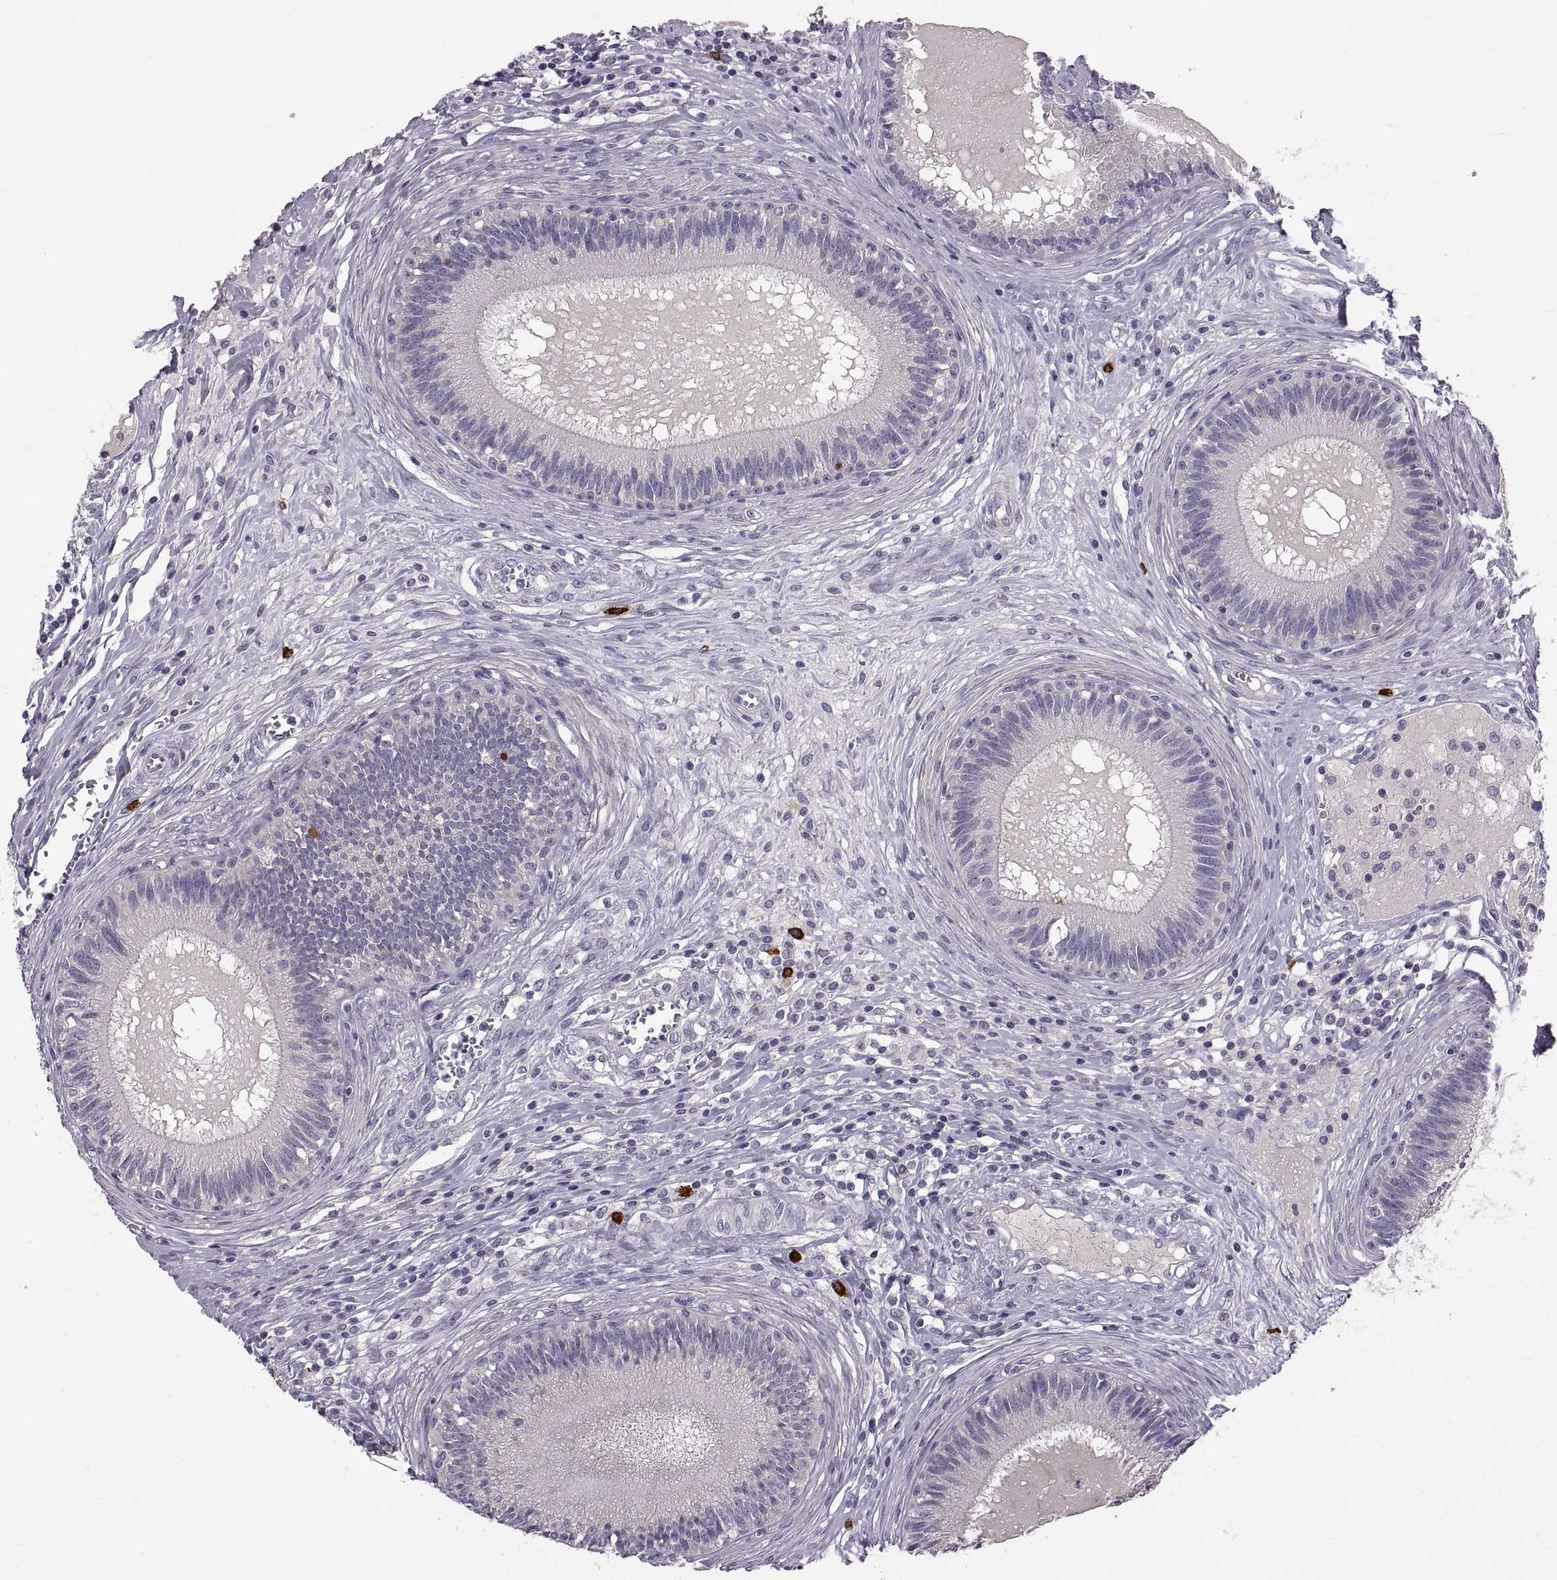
{"staining": {"intensity": "strong", "quantity": "25%-75%", "location": "cytoplasmic/membranous"}, "tissue": "epididymis", "cell_type": "Glandular cells", "image_type": "normal", "snomed": [{"axis": "morphology", "description": "Normal tissue, NOS"}, {"axis": "topography", "description": "Epididymis"}], "caption": "Approximately 25%-75% of glandular cells in normal human epididymis display strong cytoplasmic/membranous protein positivity as visualized by brown immunohistochemical staining.", "gene": "WFDC8", "patient": {"sex": "male", "age": 27}}